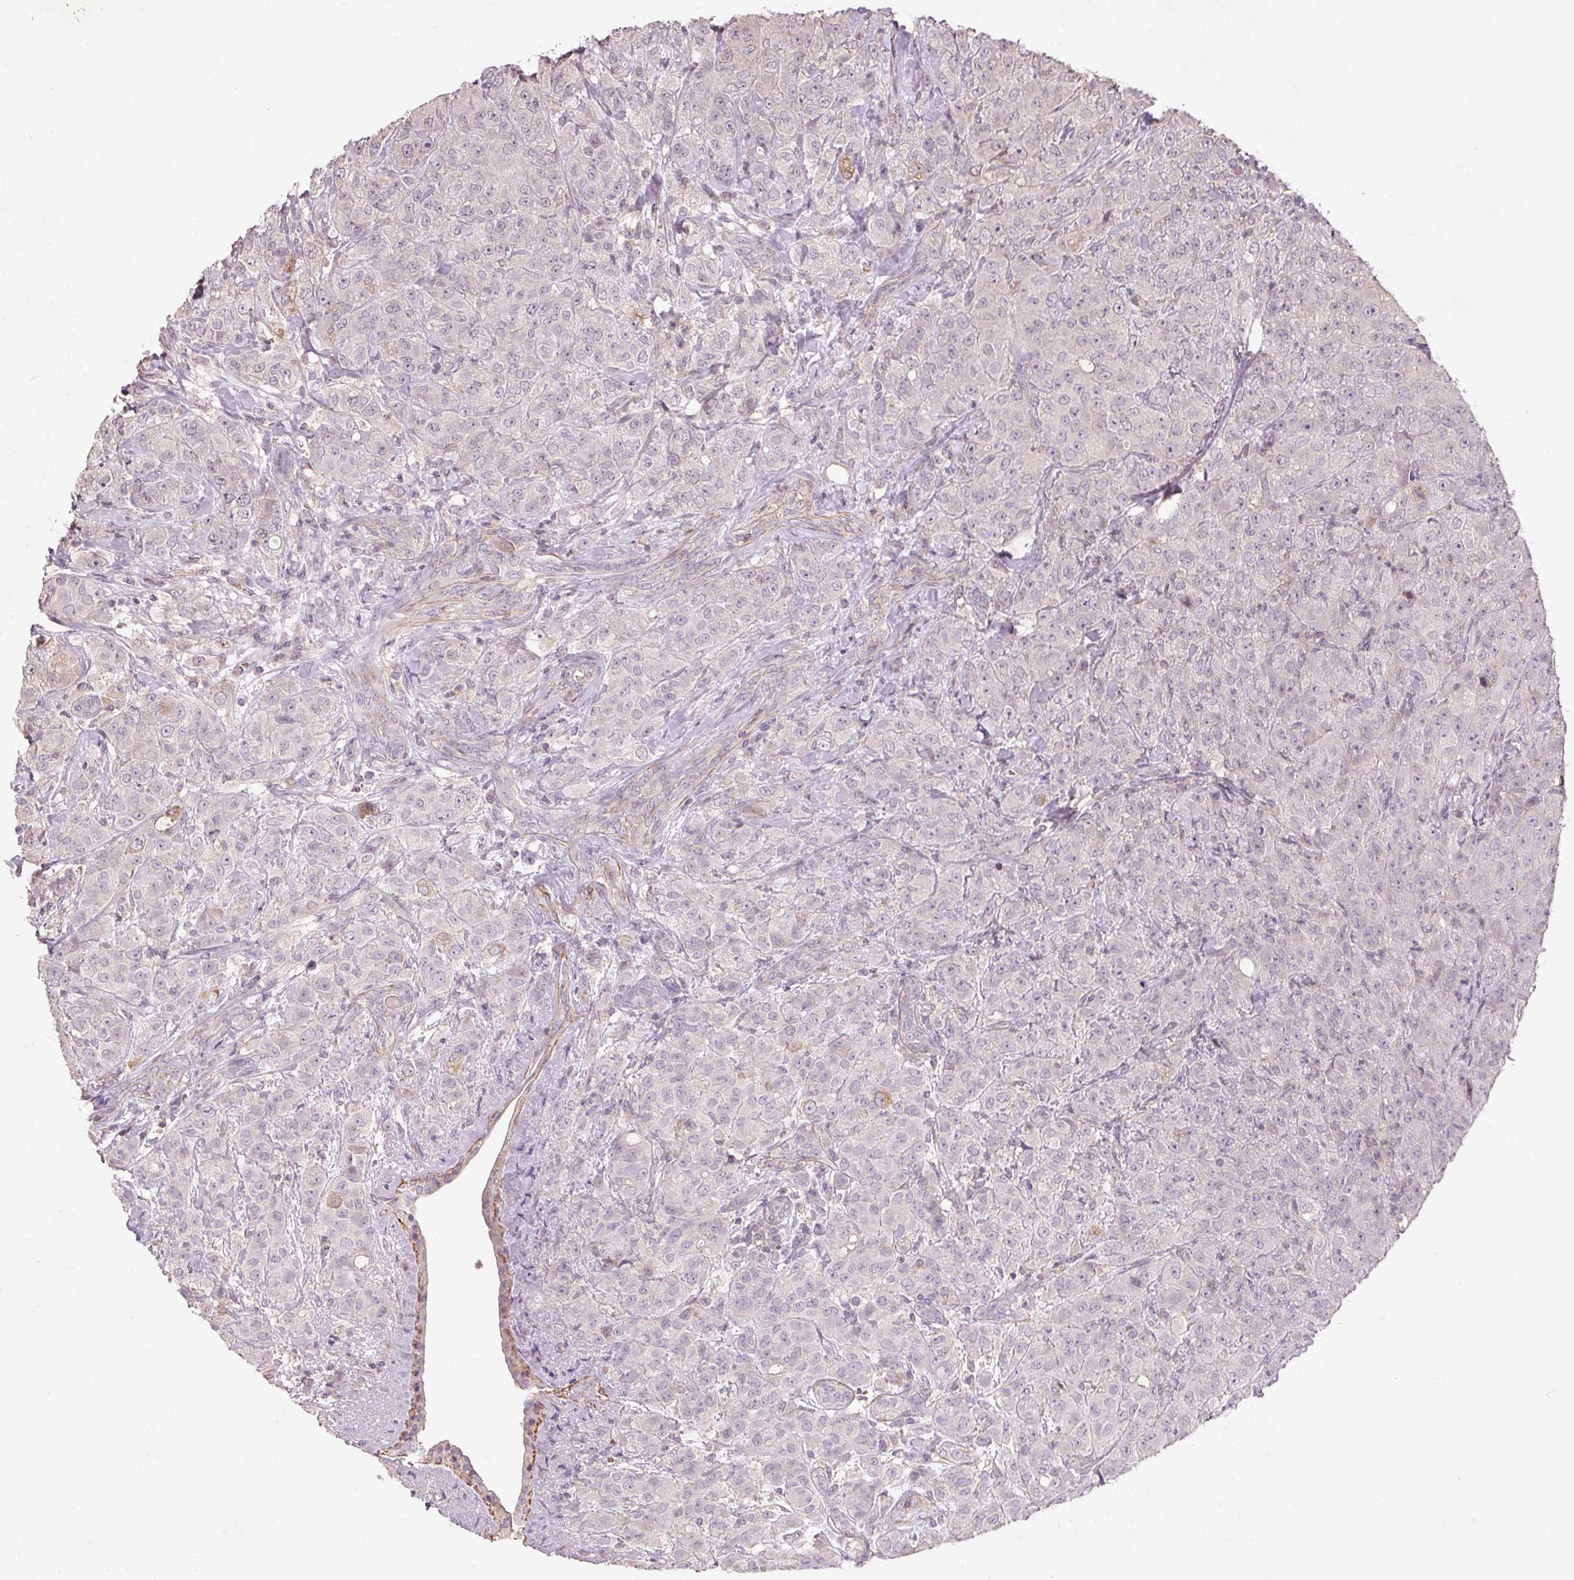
{"staining": {"intensity": "negative", "quantity": "none", "location": "none"}, "tissue": "breast cancer", "cell_type": "Tumor cells", "image_type": "cancer", "snomed": [{"axis": "morphology", "description": "Normal tissue, NOS"}, {"axis": "morphology", "description": "Duct carcinoma"}, {"axis": "topography", "description": "Breast"}], "caption": "Breast cancer was stained to show a protein in brown. There is no significant expression in tumor cells.", "gene": "KCNK15", "patient": {"sex": "female", "age": 43}}